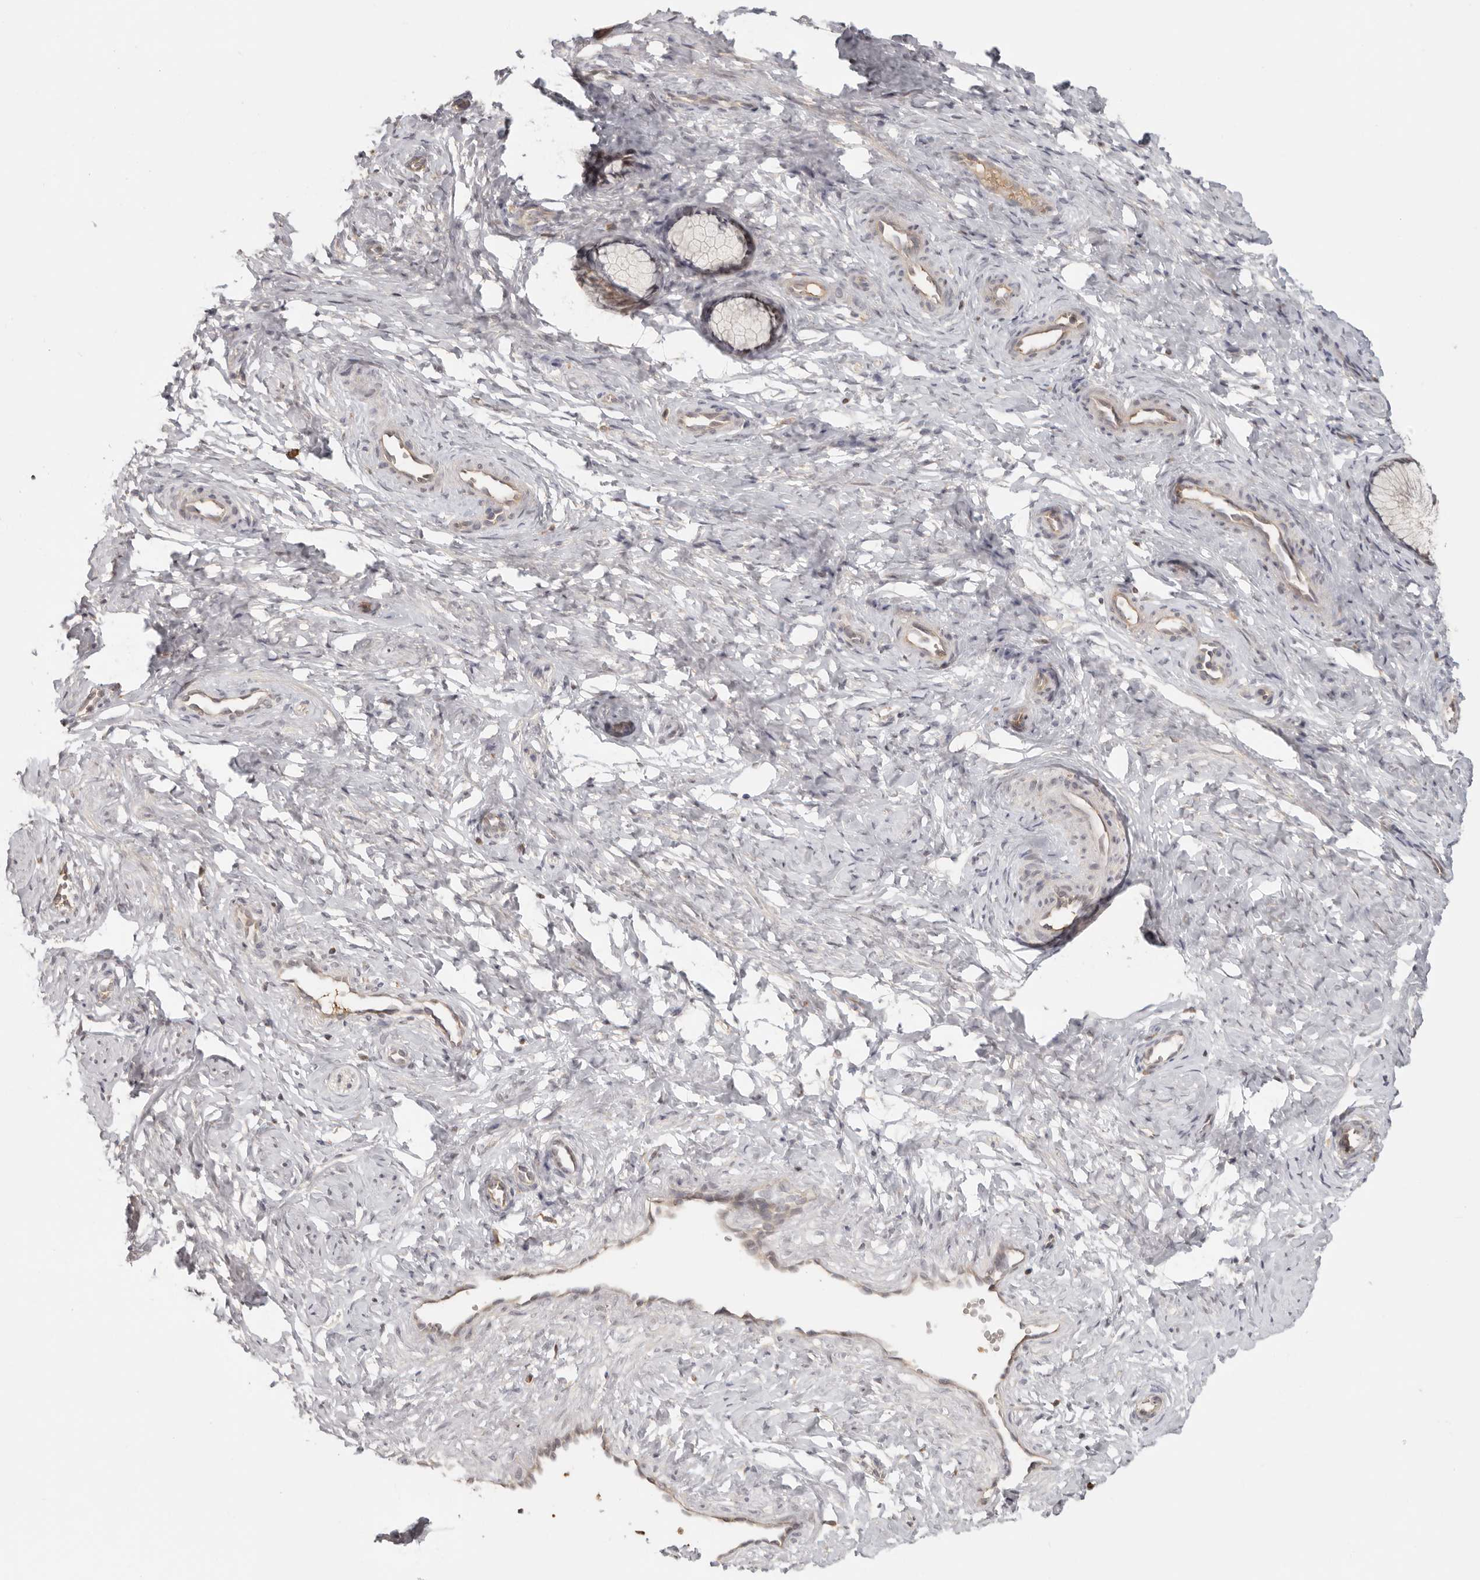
{"staining": {"intensity": "weak", "quantity": "<25%", "location": "cytoplasmic/membranous"}, "tissue": "cervix", "cell_type": "Glandular cells", "image_type": "normal", "snomed": [{"axis": "morphology", "description": "Normal tissue, NOS"}, {"axis": "topography", "description": "Cervix"}], "caption": "Micrograph shows no significant protein expression in glandular cells of unremarkable cervix.", "gene": "PSMA5", "patient": {"sex": "female", "age": 27}}